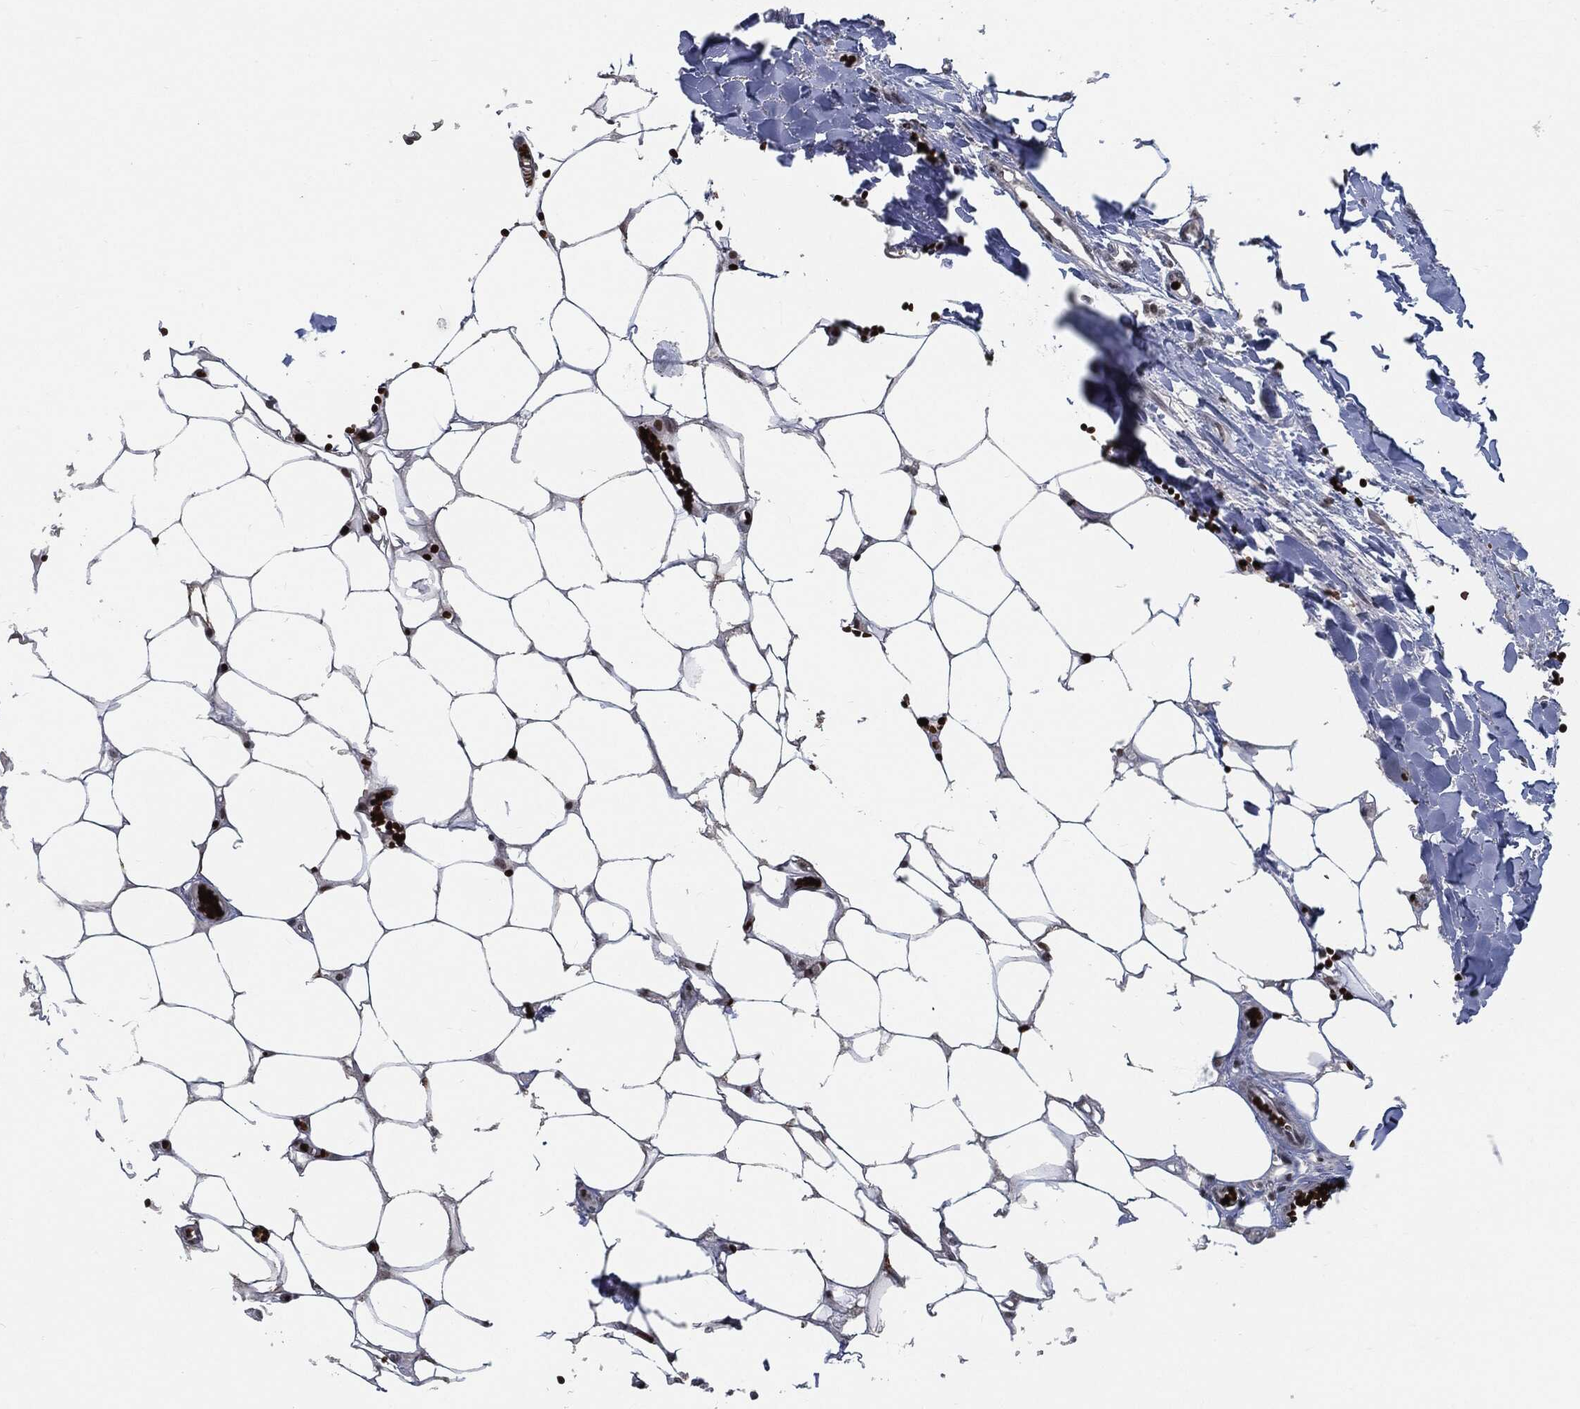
{"staining": {"intensity": "moderate", "quantity": ">75%", "location": "nuclear"}, "tissue": "adipose tissue", "cell_type": "Adipocytes", "image_type": "normal", "snomed": [{"axis": "morphology", "description": "Normal tissue, NOS"}, {"axis": "morphology", "description": "Squamous cell carcinoma, NOS"}, {"axis": "topography", "description": "Cartilage tissue"}, {"axis": "topography", "description": "Lung"}], "caption": "IHC staining of benign adipose tissue, which displays medium levels of moderate nuclear expression in approximately >75% of adipocytes indicating moderate nuclear protein expression. The staining was performed using DAB (brown) for protein detection and nuclei were counterstained in hematoxylin (blue).", "gene": "ANXA1", "patient": {"sex": "male", "age": 66}}